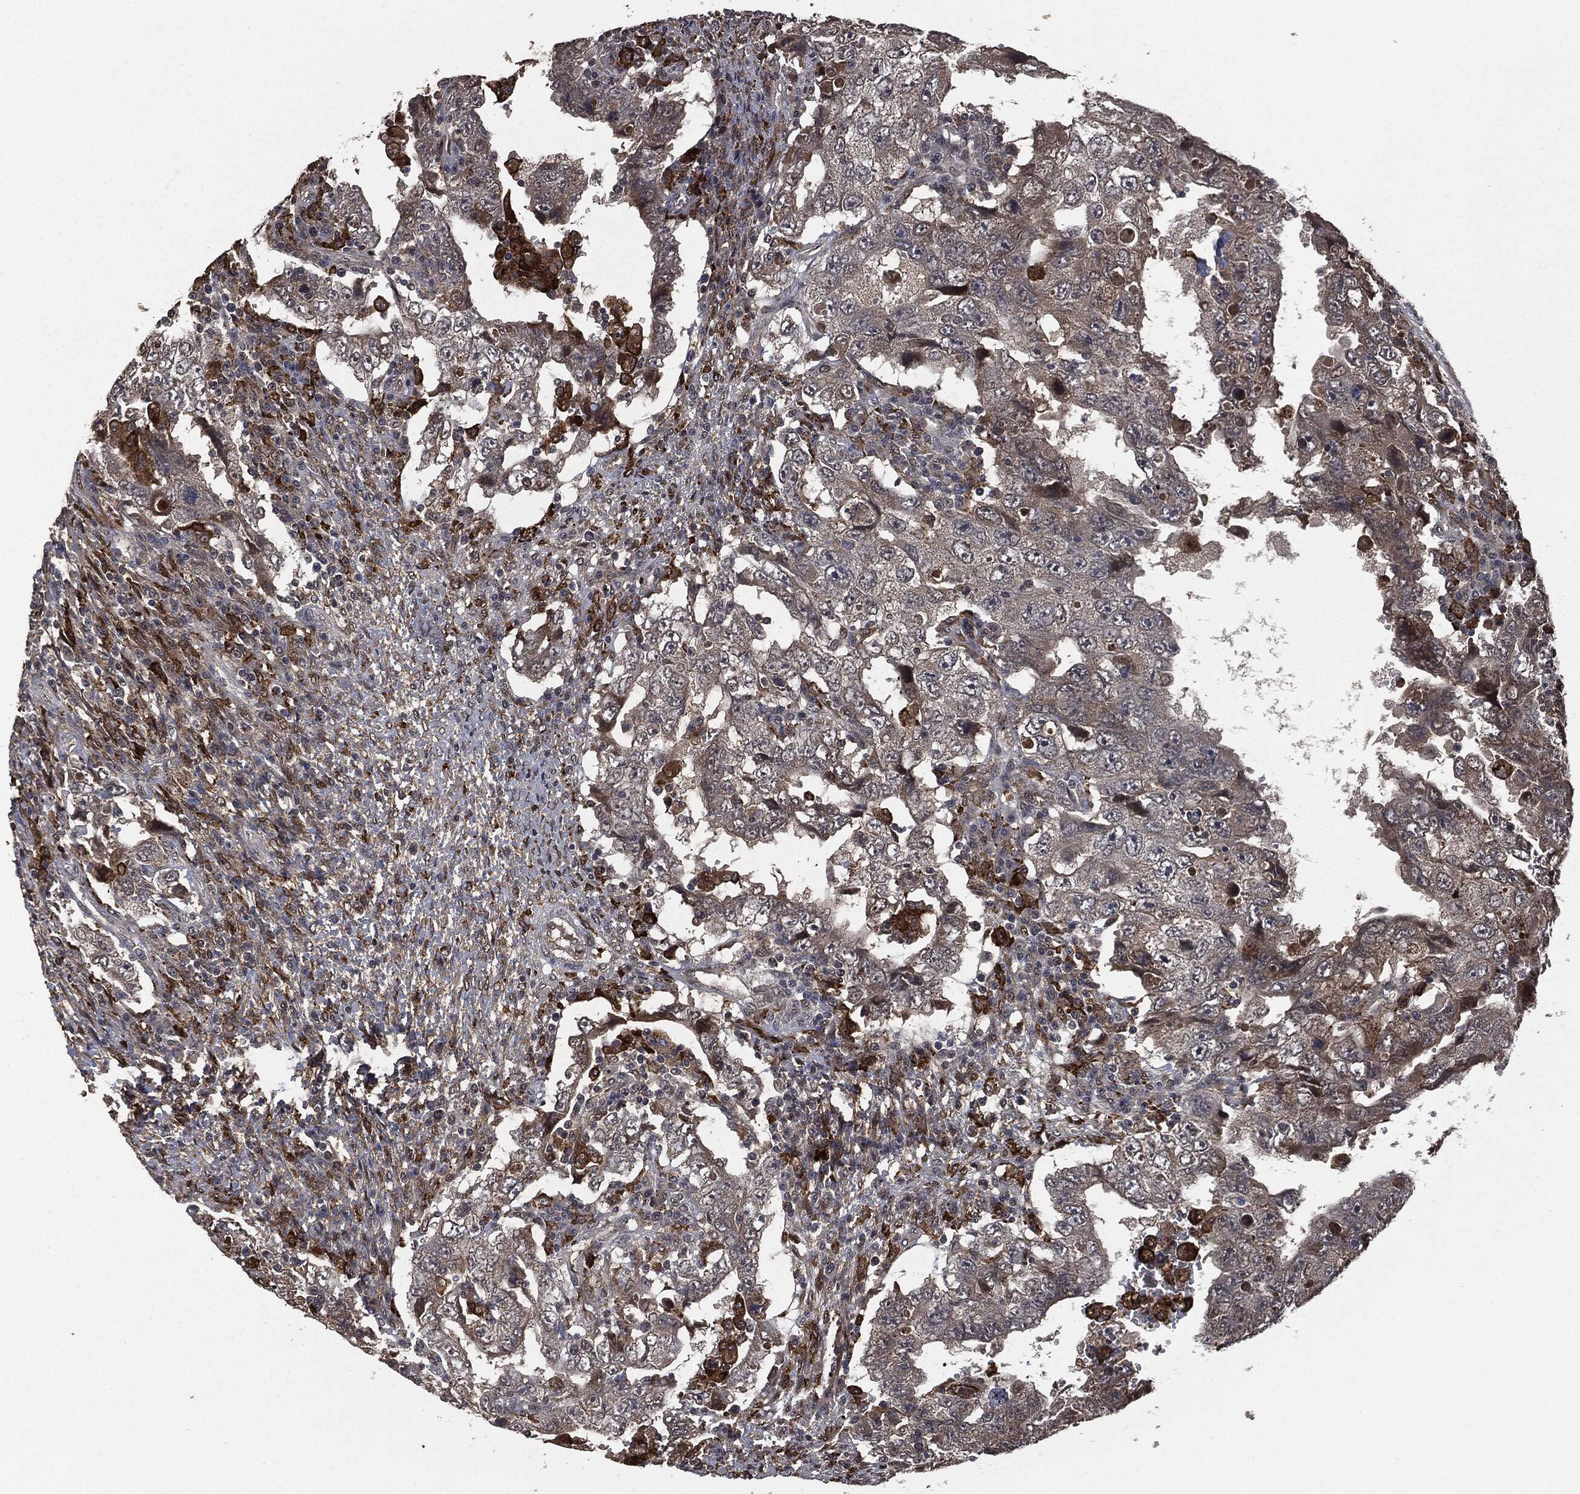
{"staining": {"intensity": "moderate", "quantity": "<25%", "location": "cytoplasmic/membranous"}, "tissue": "testis cancer", "cell_type": "Tumor cells", "image_type": "cancer", "snomed": [{"axis": "morphology", "description": "Carcinoma, Embryonal, NOS"}, {"axis": "topography", "description": "Testis"}], "caption": "Testis cancer stained for a protein (brown) displays moderate cytoplasmic/membranous positive staining in approximately <25% of tumor cells.", "gene": "CRABP2", "patient": {"sex": "male", "age": 26}}